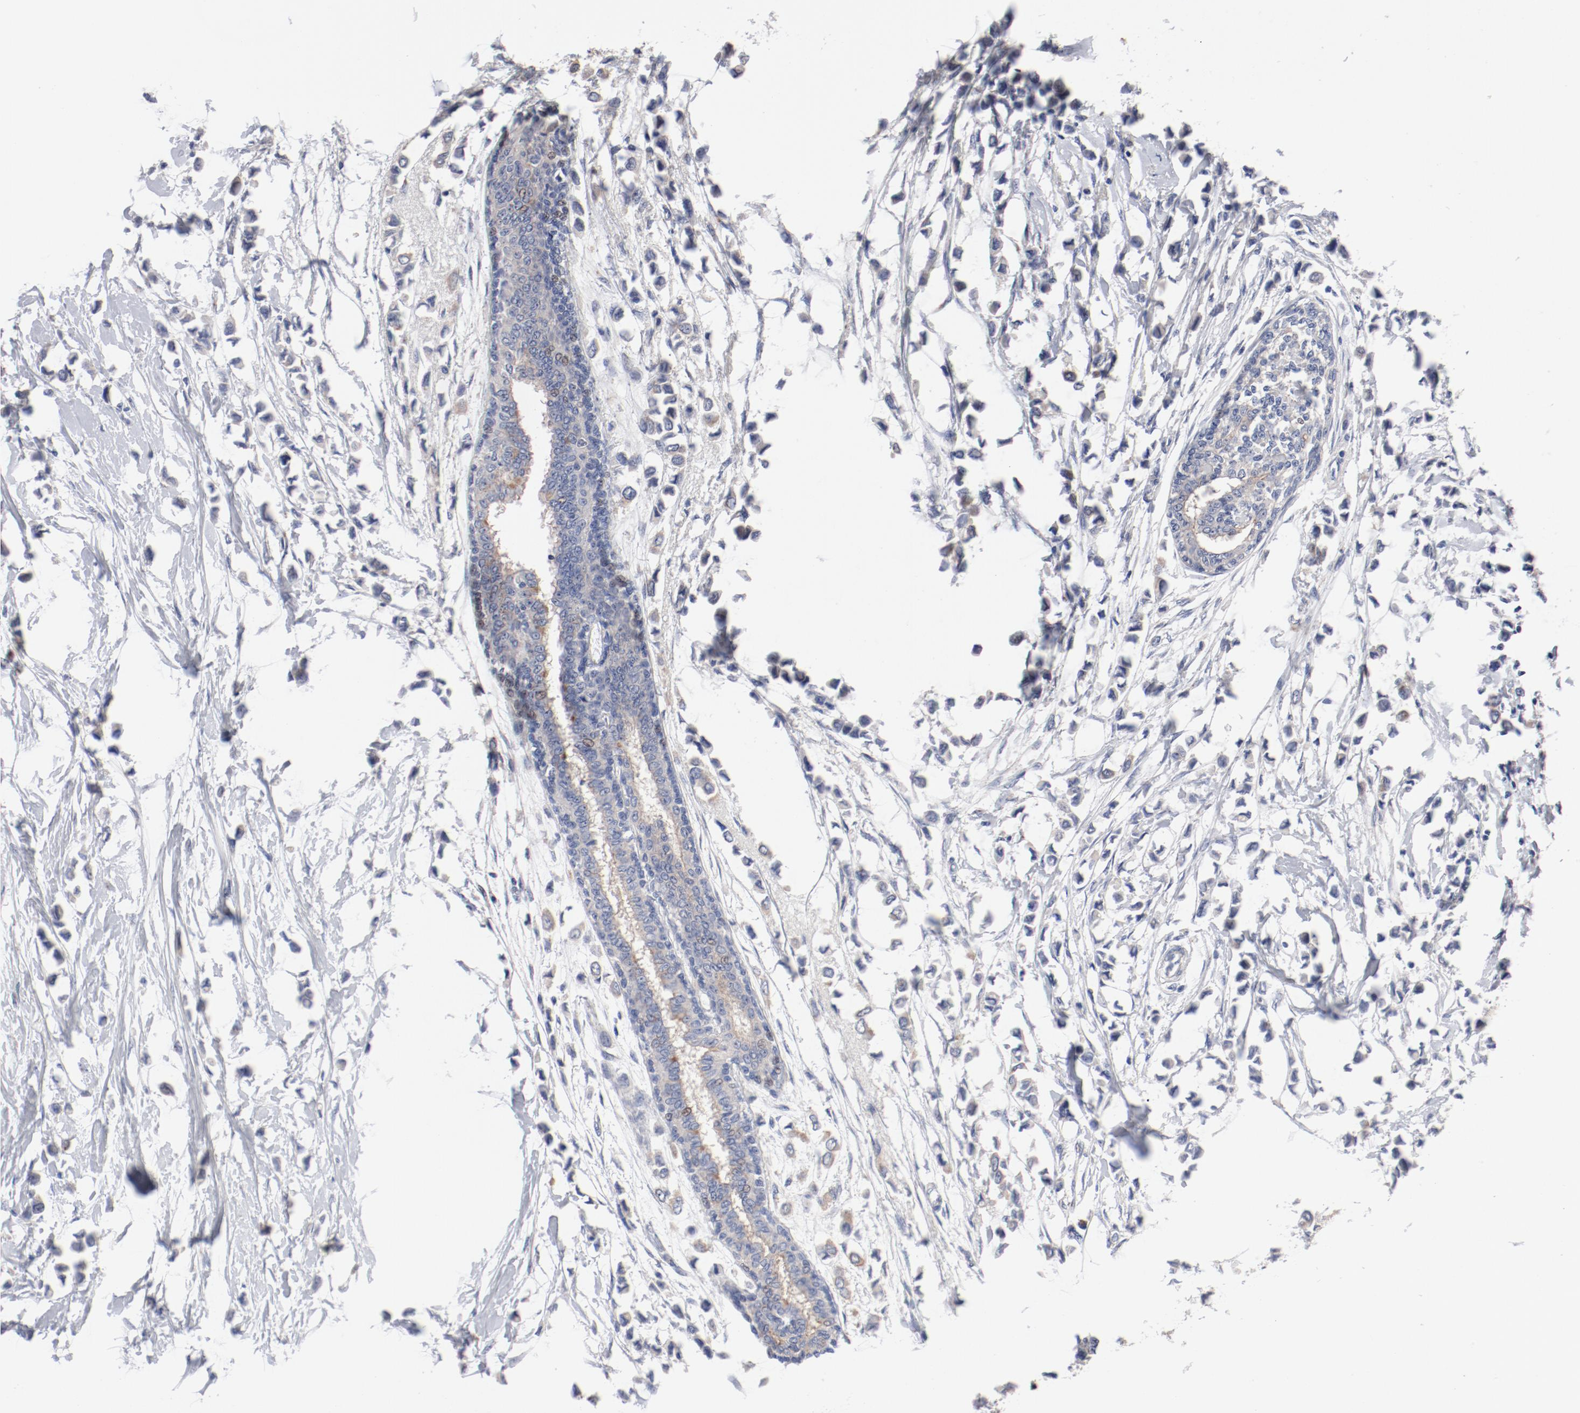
{"staining": {"intensity": "weak", "quantity": ">75%", "location": "cytoplasmic/membranous"}, "tissue": "breast cancer", "cell_type": "Tumor cells", "image_type": "cancer", "snomed": [{"axis": "morphology", "description": "Lobular carcinoma"}, {"axis": "topography", "description": "Breast"}], "caption": "The photomicrograph demonstrates immunohistochemical staining of breast lobular carcinoma. There is weak cytoplasmic/membranous staining is seen in approximately >75% of tumor cells. Immunohistochemistry stains the protein of interest in brown and the nuclei are stained blue.", "gene": "GPR143", "patient": {"sex": "female", "age": 51}}